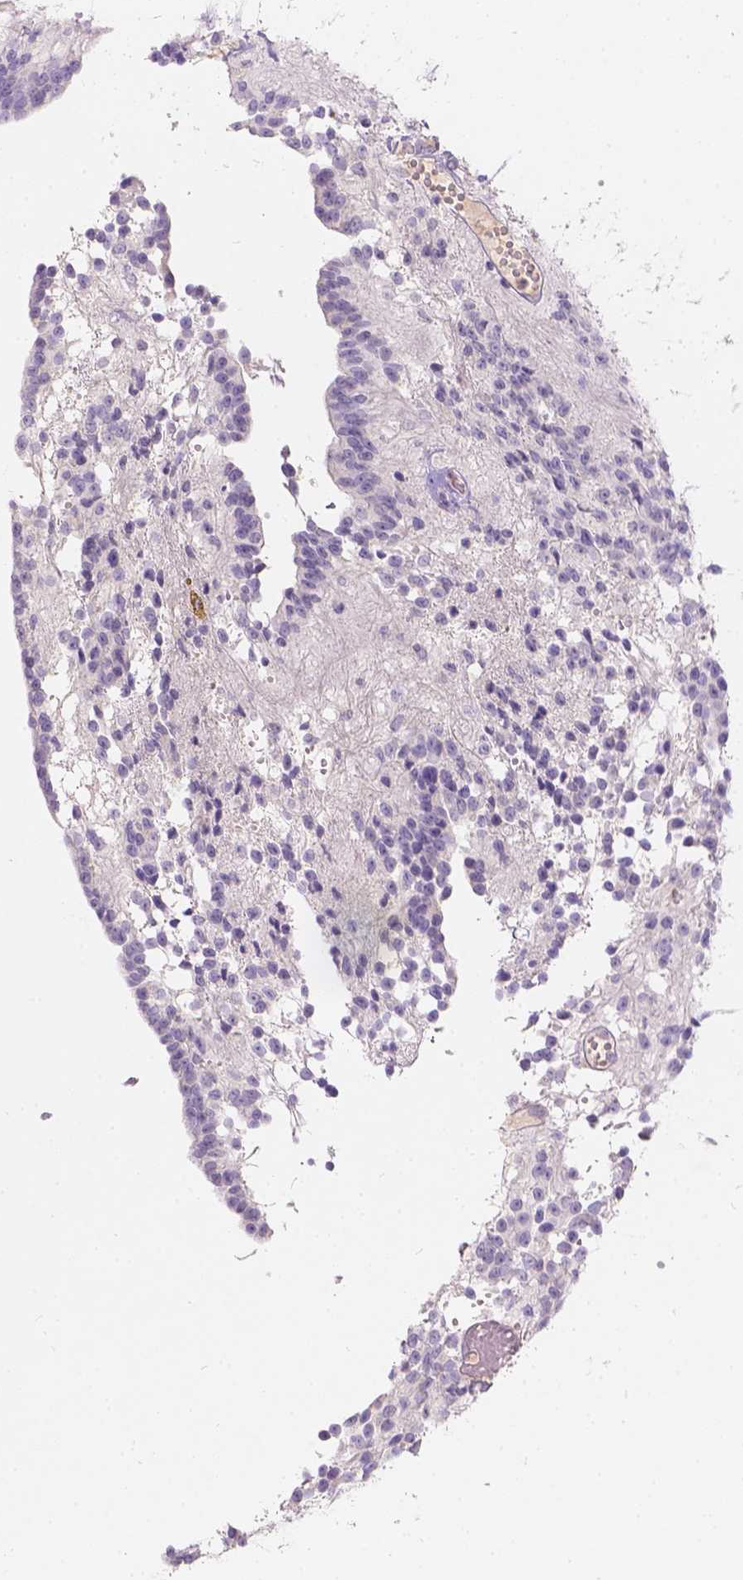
{"staining": {"intensity": "negative", "quantity": "none", "location": "none"}, "tissue": "glioma", "cell_type": "Tumor cells", "image_type": "cancer", "snomed": [{"axis": "morphology", "description": "Glioma, malignant, Low grade"}, {"axis": "topography", "description": "Brain"}], "caption": "This is an IHC micrograph of glioma. There is no staining in tumor cells.", "gene": "DCAF4L1", "patient": {"sex": "male", "age": 31}}